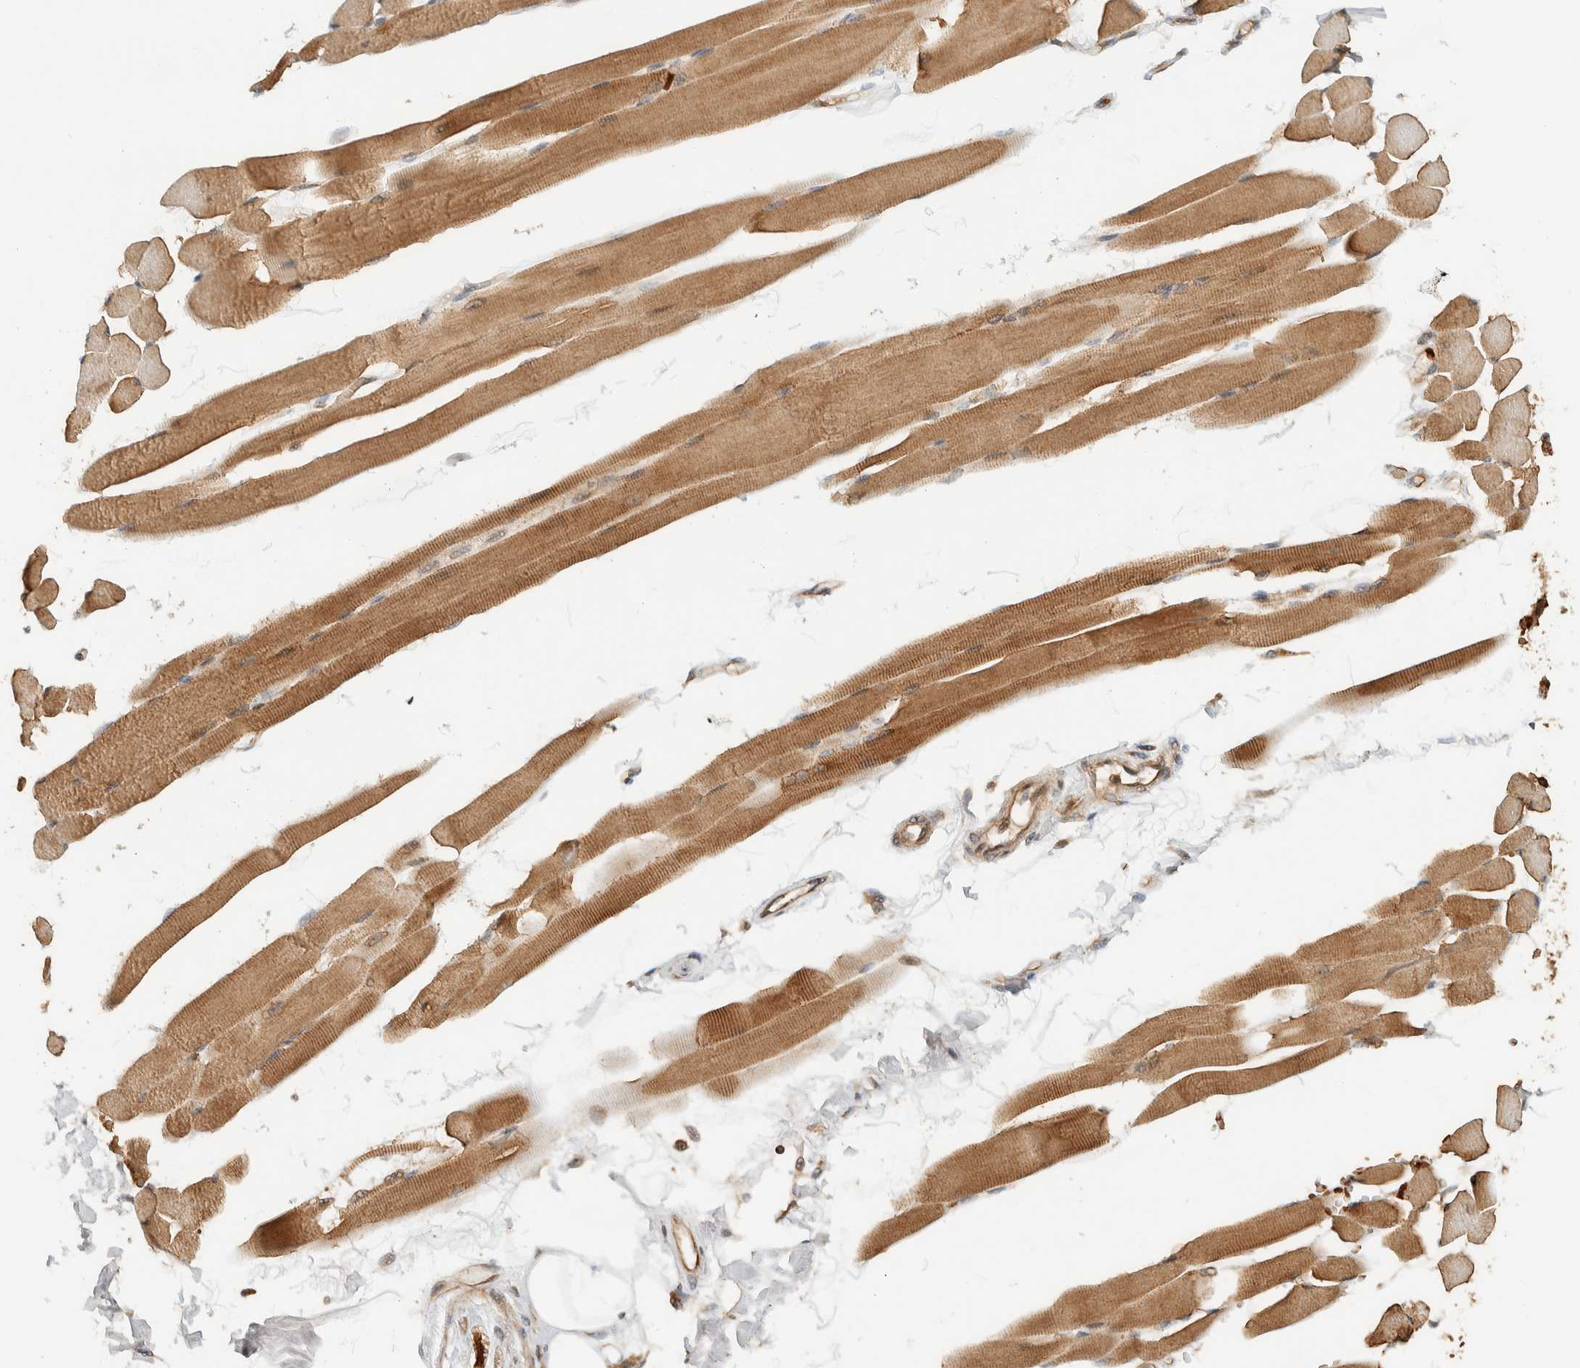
{"staining": {"intensity": "moderate", "quantity": ">75%", "location": "cytoplasmic/membranous"}, "tissue": "skeletal muscle", "cell_type": "Myocytes", "image_type": "normal", "snomed": [{"axis": "morphology", "description": "Normal tissue, NOS"}, {"axis": "topography", "description": "Skeletal muscle"}, {"axis": "topography", "description": "Peripheral nerve tissue"}], "caption": "Protein staining by immunohistochemistry (IHC) demonstrates moderate cytoplasmic/membranous positivity in about >75% of myocytes in normal skeletal muscle. (DAB (3,3'-diaminobenzidine) IHC with brightfield microscopy, high magnification).", "gene": "TTI2", "patient": {"sex": "female", "age": 84}}